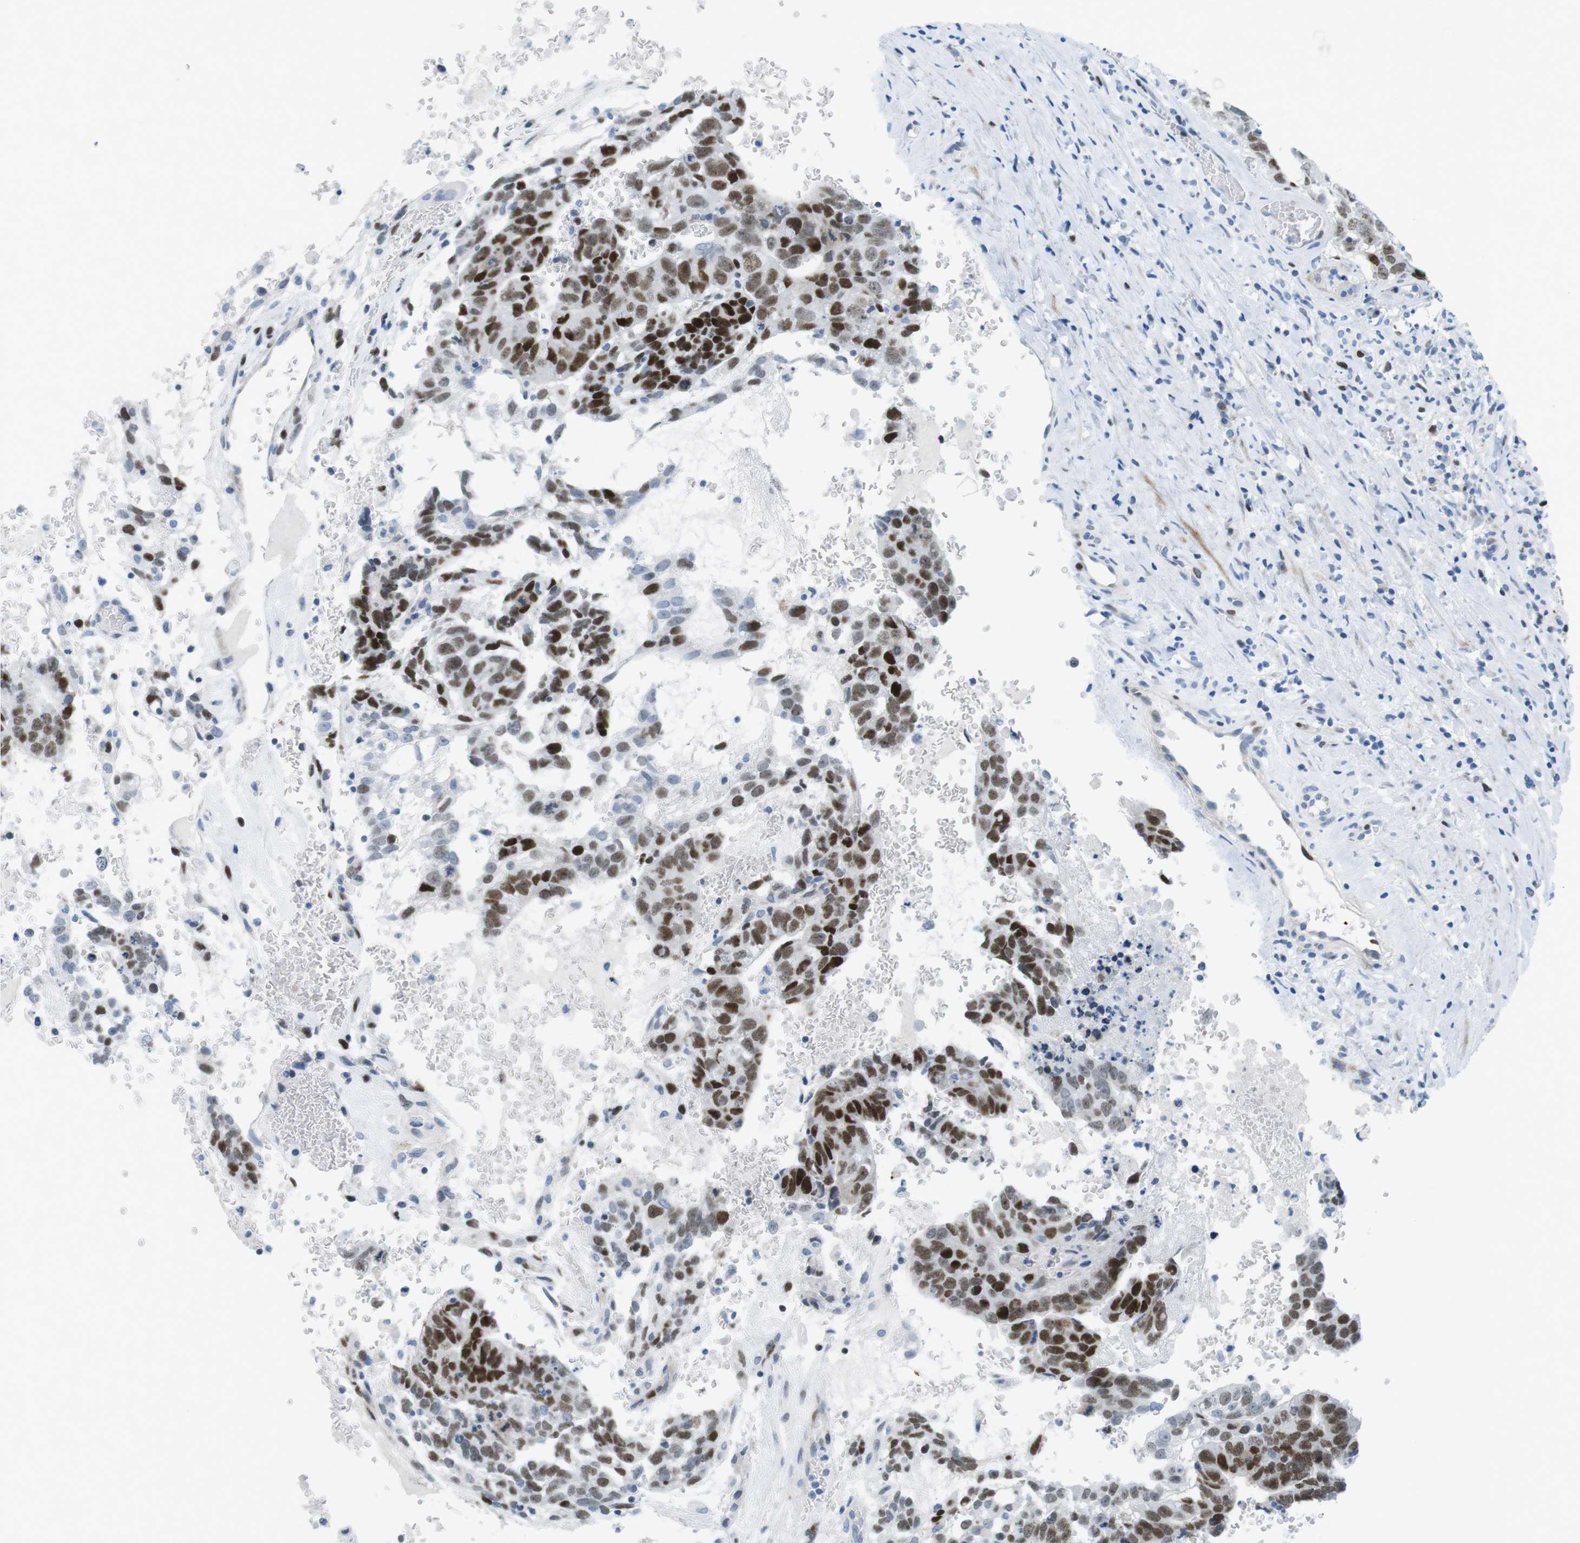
{"staining": {"intensity": "moderate", "quantity": ">75%", "location": "nuclear"}, "tissue": "testis cancer", "cell_type": "Tumor cells", "image_type": "cancer", "snomed": [{"axis": "morphology", "description": "Seminoma, NOS"}, {"axis": "morphology", "description": "Carcinoma, Embryonal, NOS"}, {"axis": "topography", "description": "Testis"}], "caption": "IHC histopathology image of neoplastic tissue: human testis cancer (embryonal carcinoma) stained using immunohistochemistry (IHC) demonstrates medium levels of moderate protein expression localized specifically in the nuclear of tumor cells, appearing as a nuclear brown color.", "gene": "CHAF1A", "patient": {"sex": "male", "age": 52}}